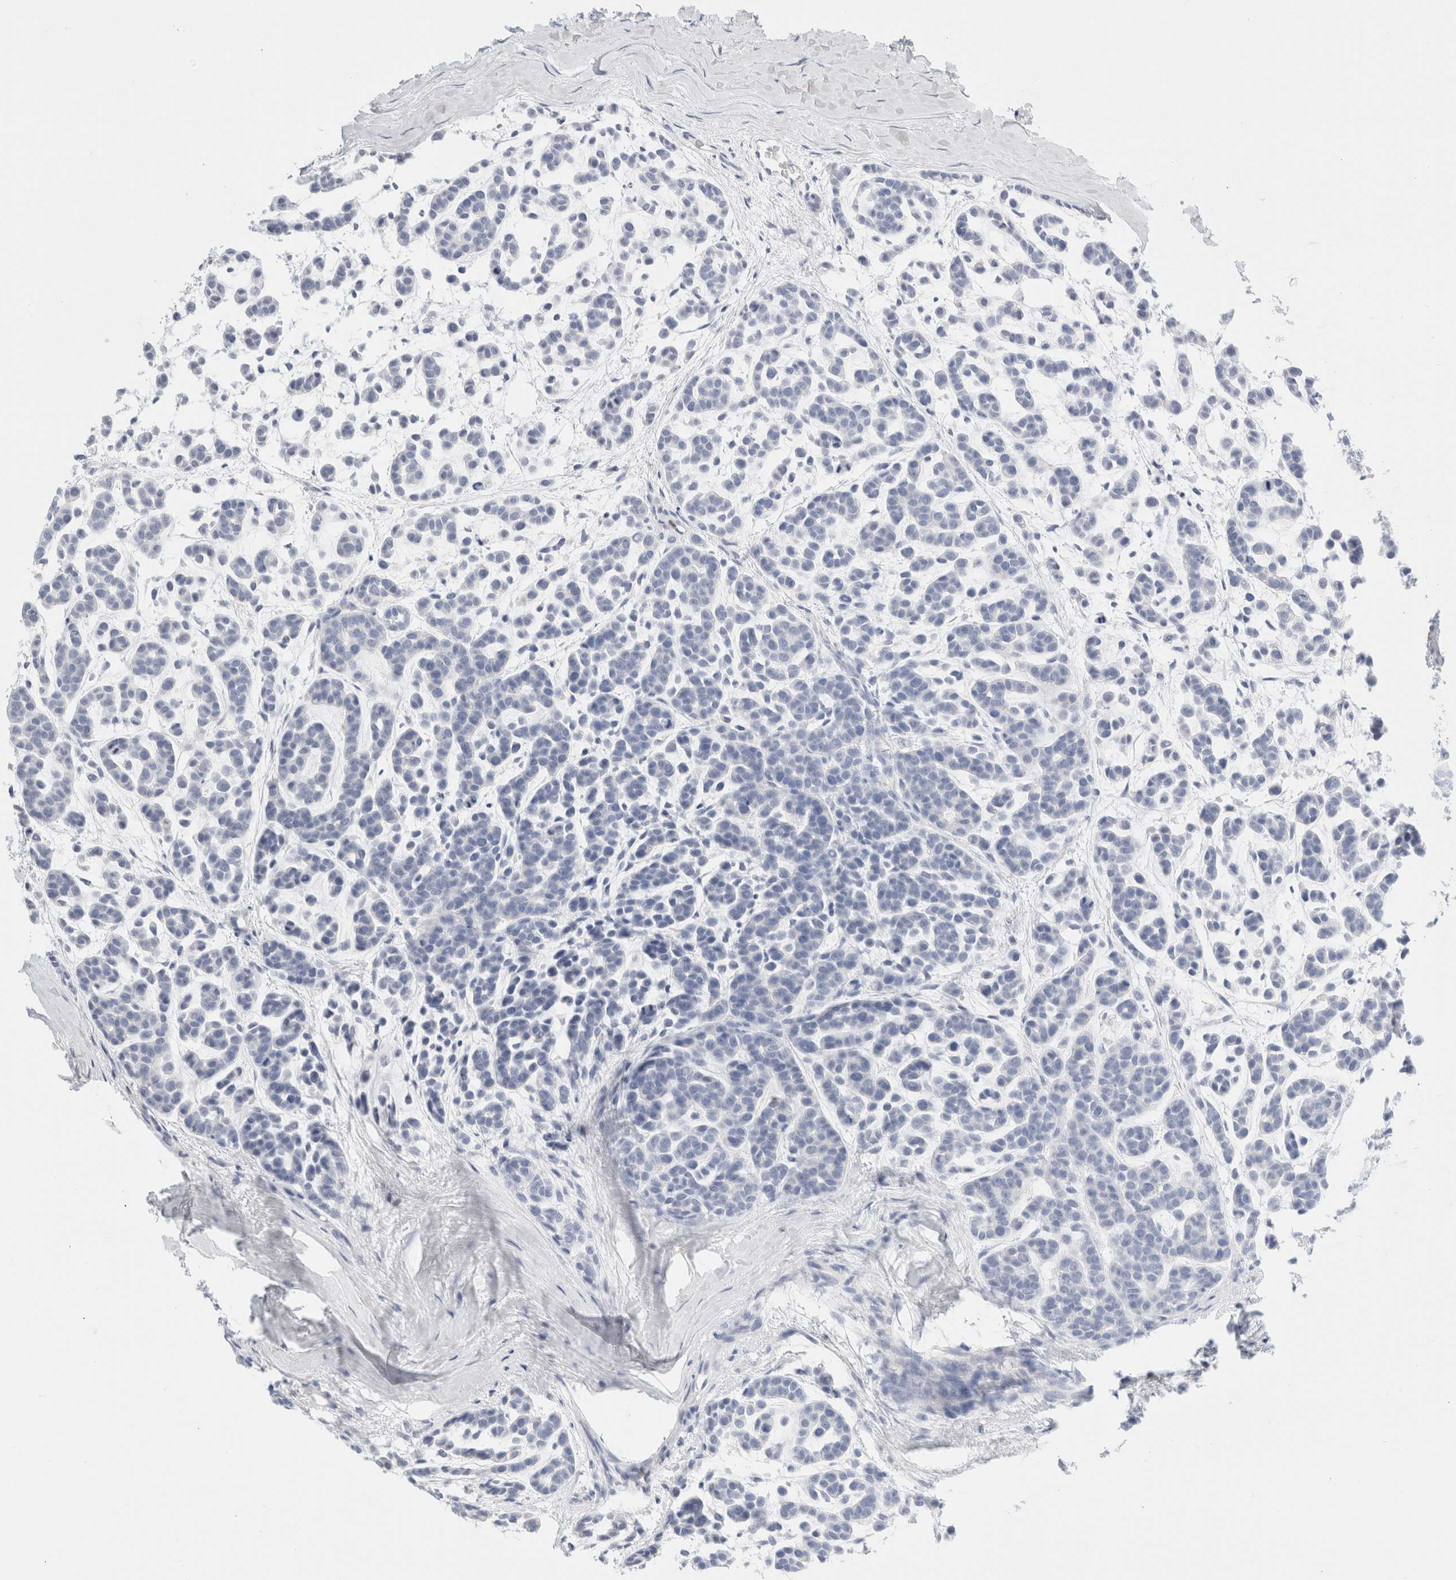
{"staining": {"intensity": "negative", "quantity": "none", "location": "none"}, "tissue": "head and neck cancer", "cell_type": "Tumor cells", "image_type": "cancer", "snomed": [{"axis": "morphology", "description": "Adenocarcinoma, NOS"}, {"axis": "morphology", "description": "Adenoma, NOS"}, {"axis": "topography", "description": "Head-Neck"}], "caption": "The immunohistochemistry image has no significant staining in tumor cells of head and neck cancer tissue.", "gene": "ARG1", "patient": {"sex": "female", "age": 55}}